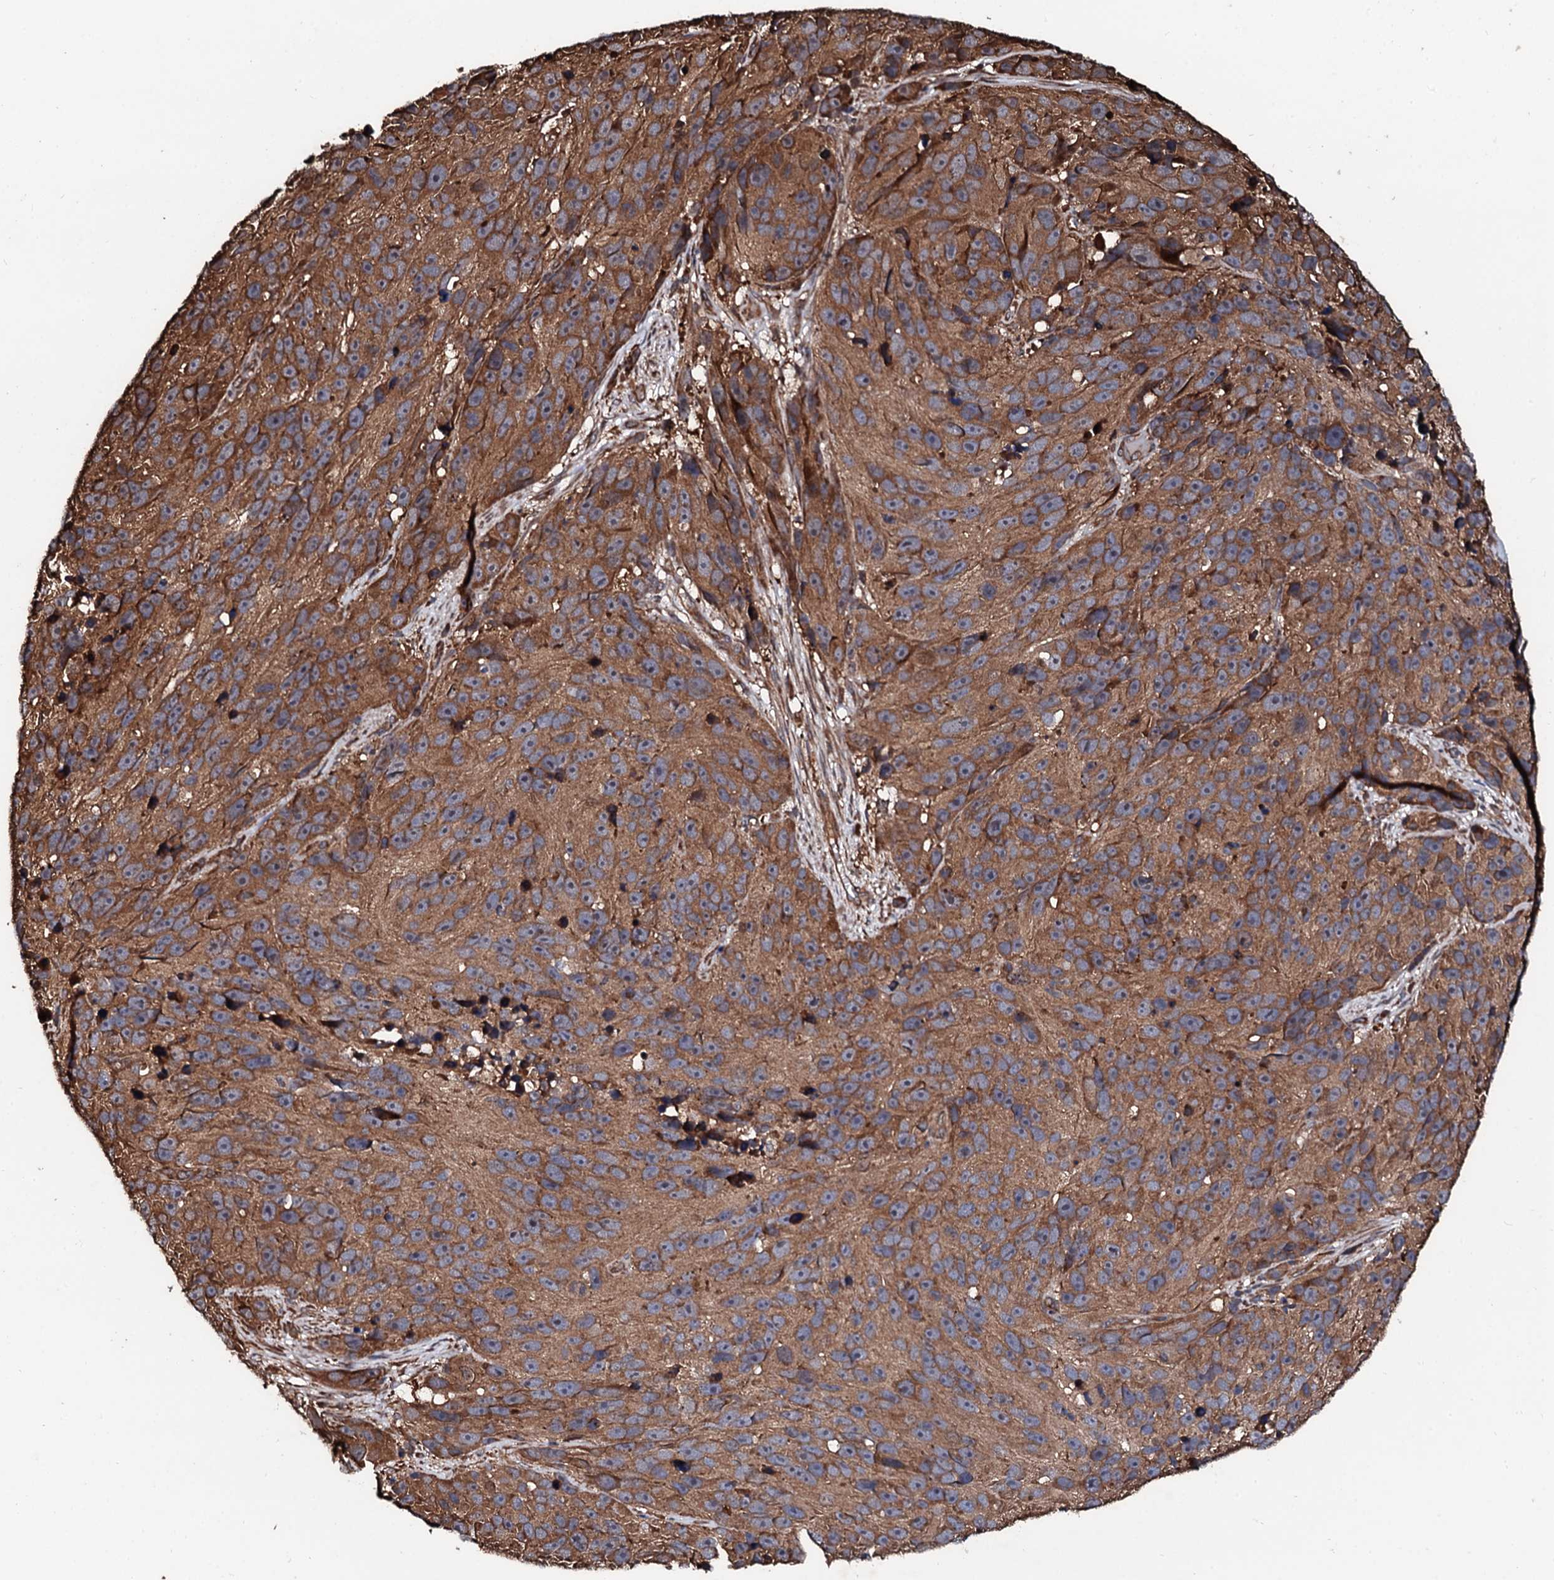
{"staining": {"intensity": "moderate", "quantity": ">75%", "location": "cytoplasmic/membranous"}, "tissue": "melanoma", "cell_type": "Tumor cells", "image_type": "cancer", "snomed": [{"axis": "morphology", "description": "Malignant melanoma, NOS"}, {"axis": "topography", "description": "Skin"}], "caption": "Immunohistochemical staining of melanoma shows moderate cytoplasmic/membranous protein staining in about >75% of tumor cells.", "gene": "CKAP5", "patient": {"sex": "male", "age": 84}}